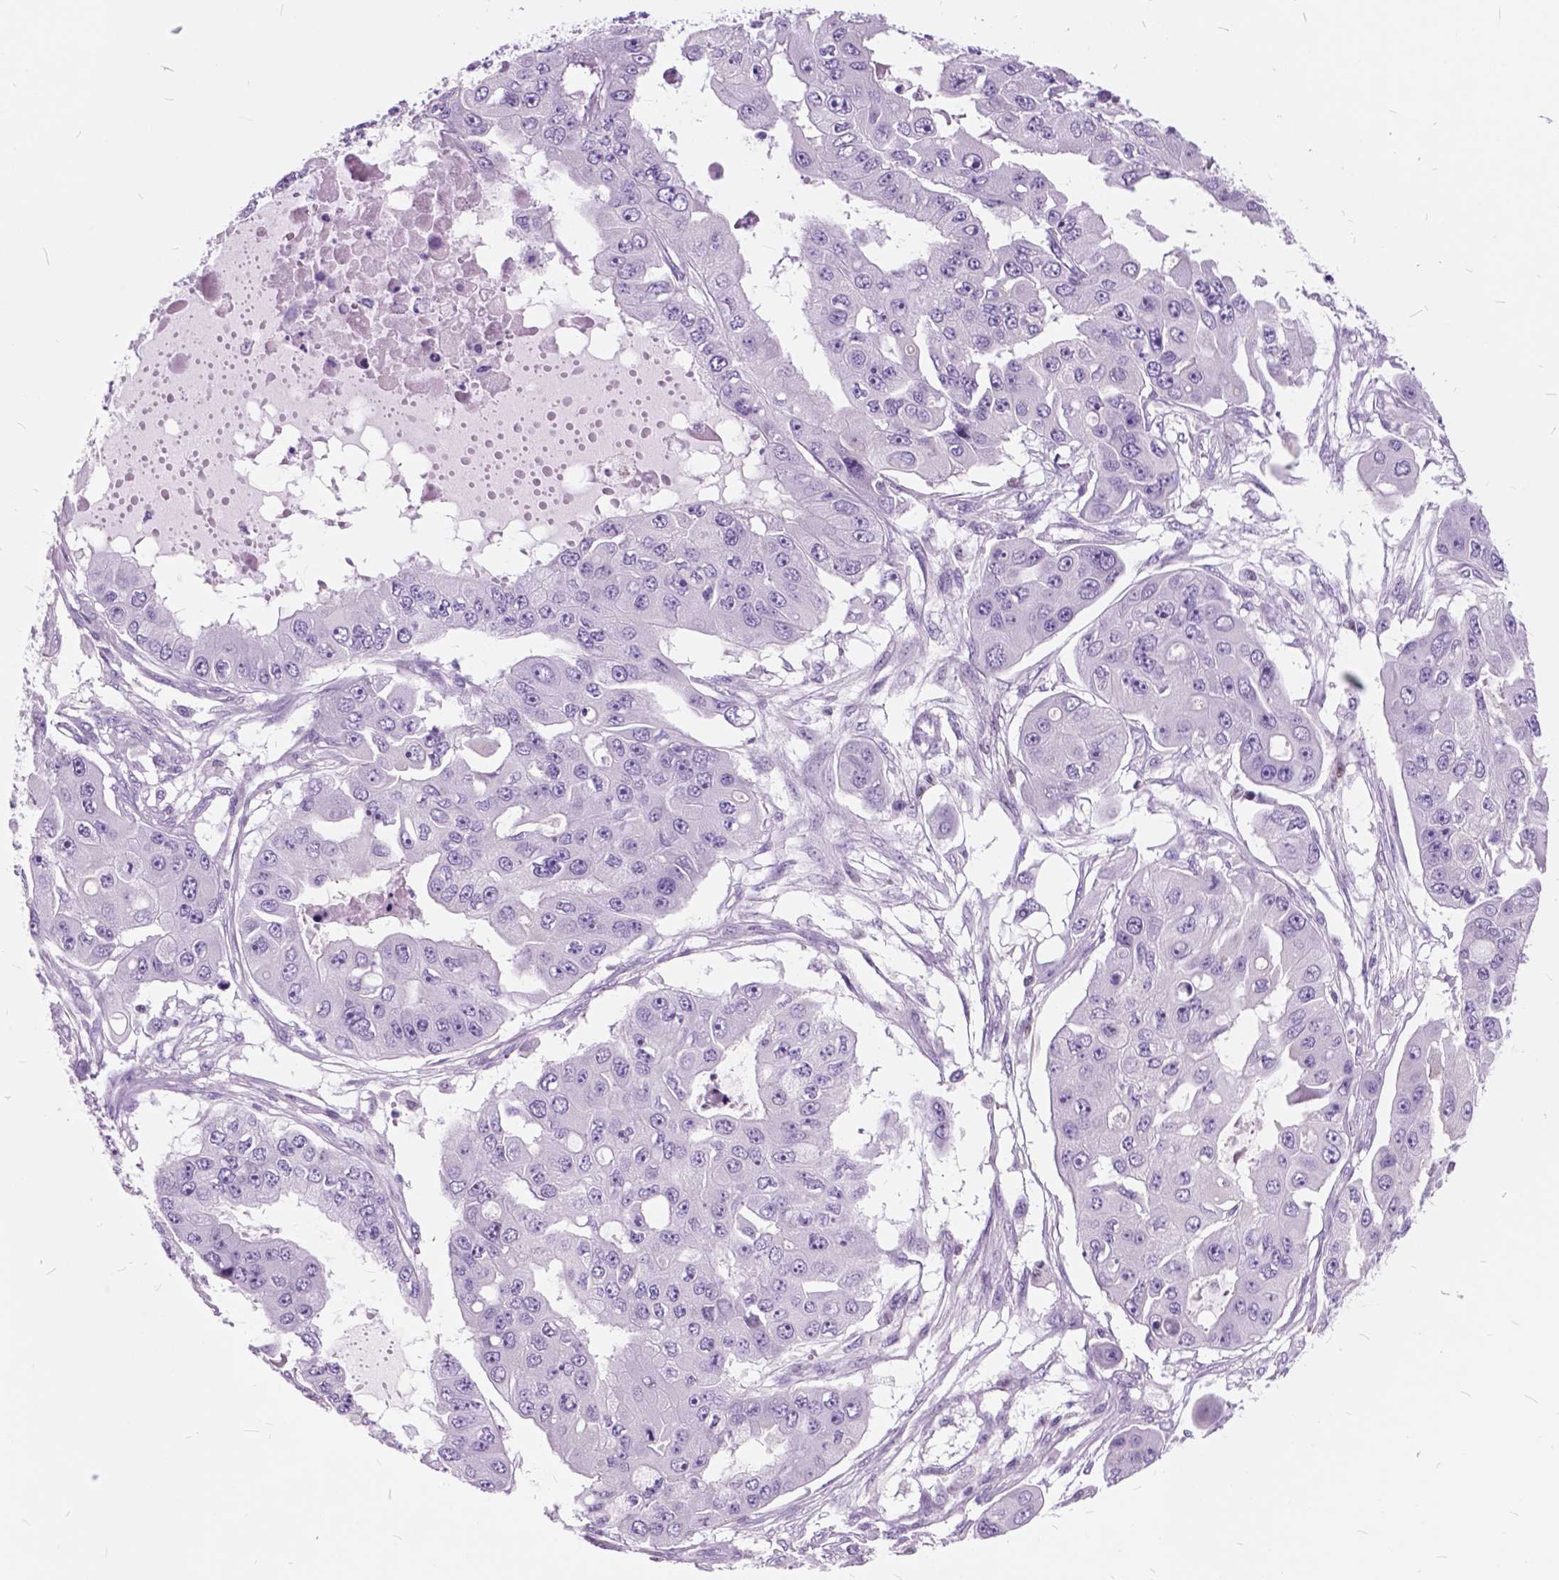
{"staining": {"intensity": "negative", "quantity": "none", "location": "none"}, "tissue": "ovarian cancer", "cell_type": "Tumor cells", "image_type": "cancer", "snomed": [{"axis": "morphology", "description": "Cystadenocarcinoma, serous, NOS"}, {"axis": "topography", "description": "Ovary"}], "caption": "An IHC micrograph of ovarian cancer (serous cystadenocarcinoma) is shown. There is no staining in tumor cells of ovarian cancer (serous cystadenocarcinoma).", "gene": "SP140", "patient": {"sex": "female", "age": 56}}